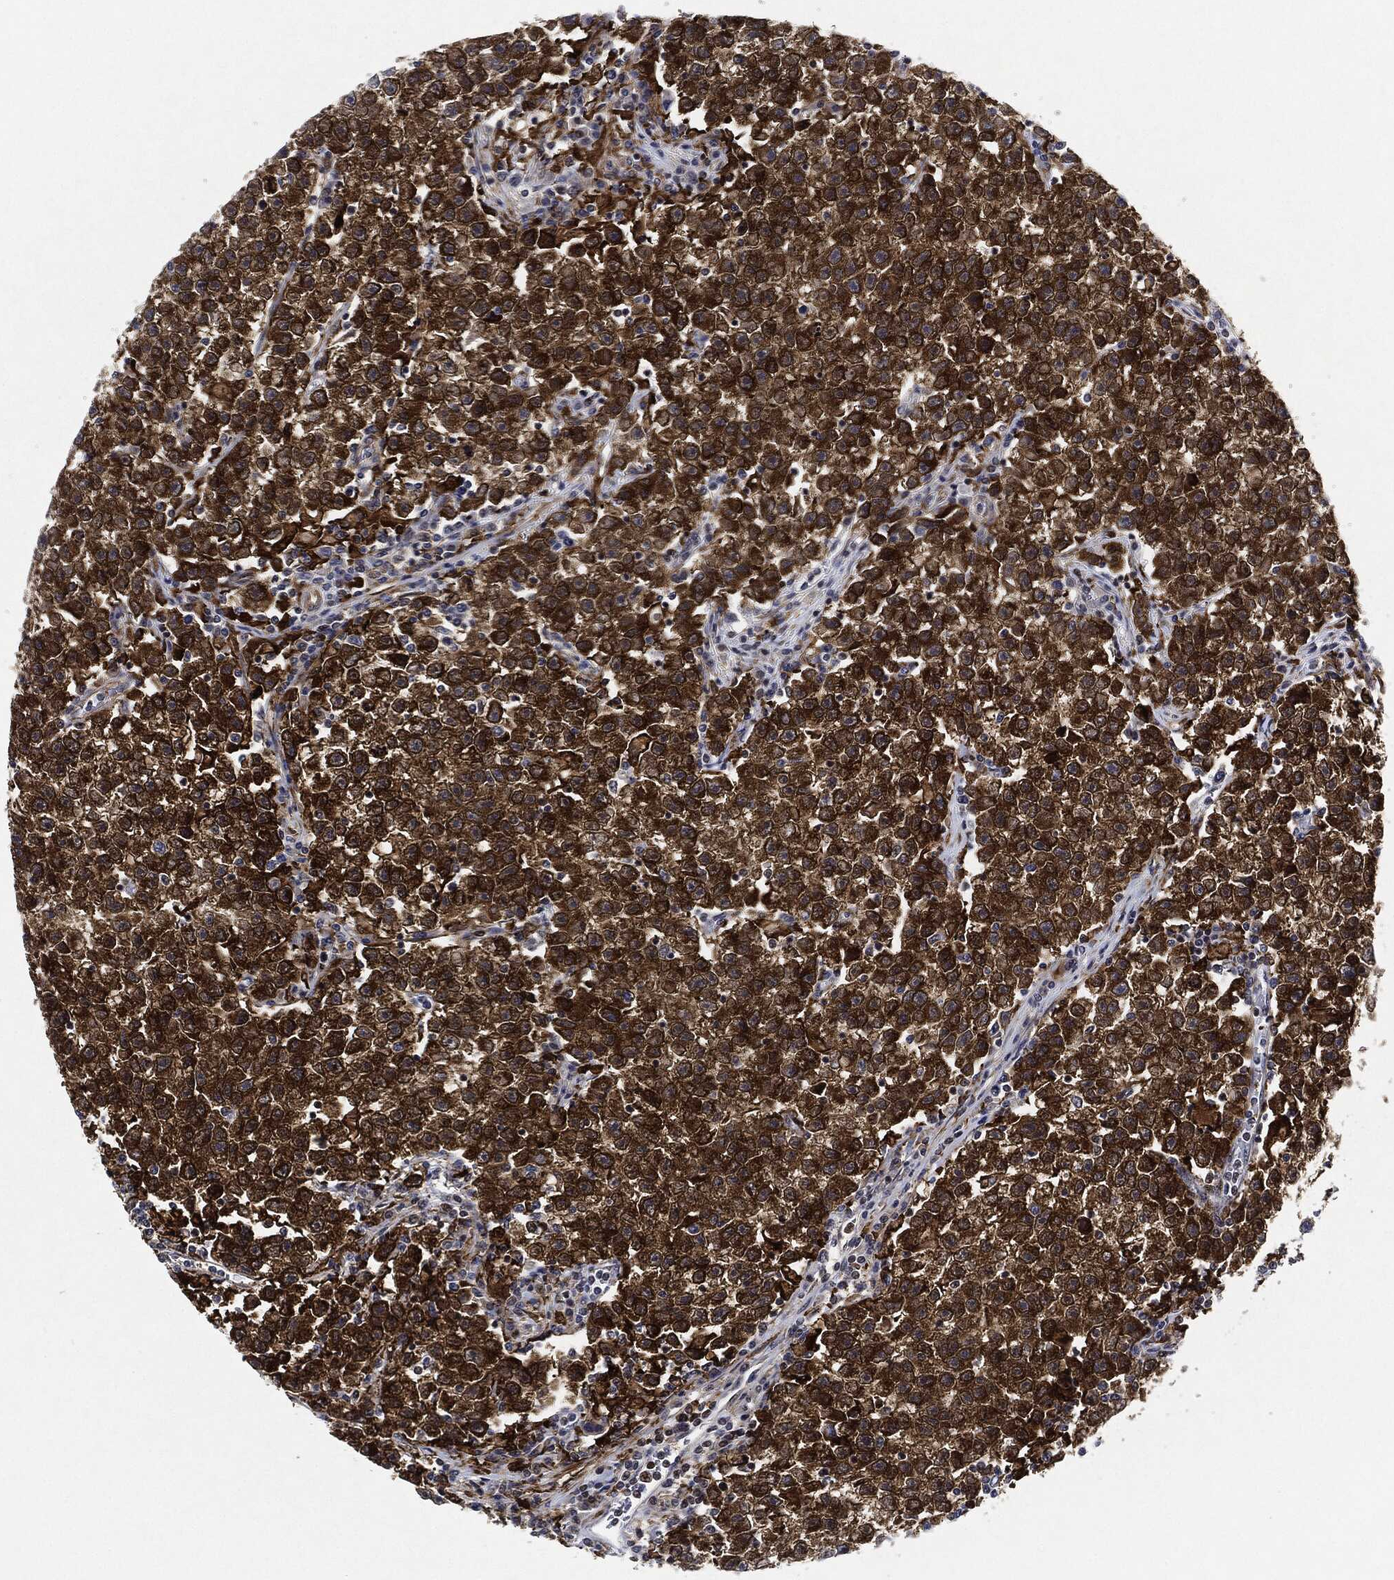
{"staining": {"intensity": "strong", "quantity": ">75%", "location": "cytoplasmic/membranous"}, "tissue": "testis cancer", "cell_type": "Tumor cells", "image_type": "cancer", "snomed": [{"axis": "morphology", "description": "Seminoma, NOS"}, {"axis": "topography", "description": "Testis"}], "caption": "Human testis cancer (seminoma) stained with a brown dye shows strong cytoplasmic/membranous positive expression in approximately >75% of tumor cells.", "gene": "NANOS3", "patient": {"sex": "male", "age": 22}}